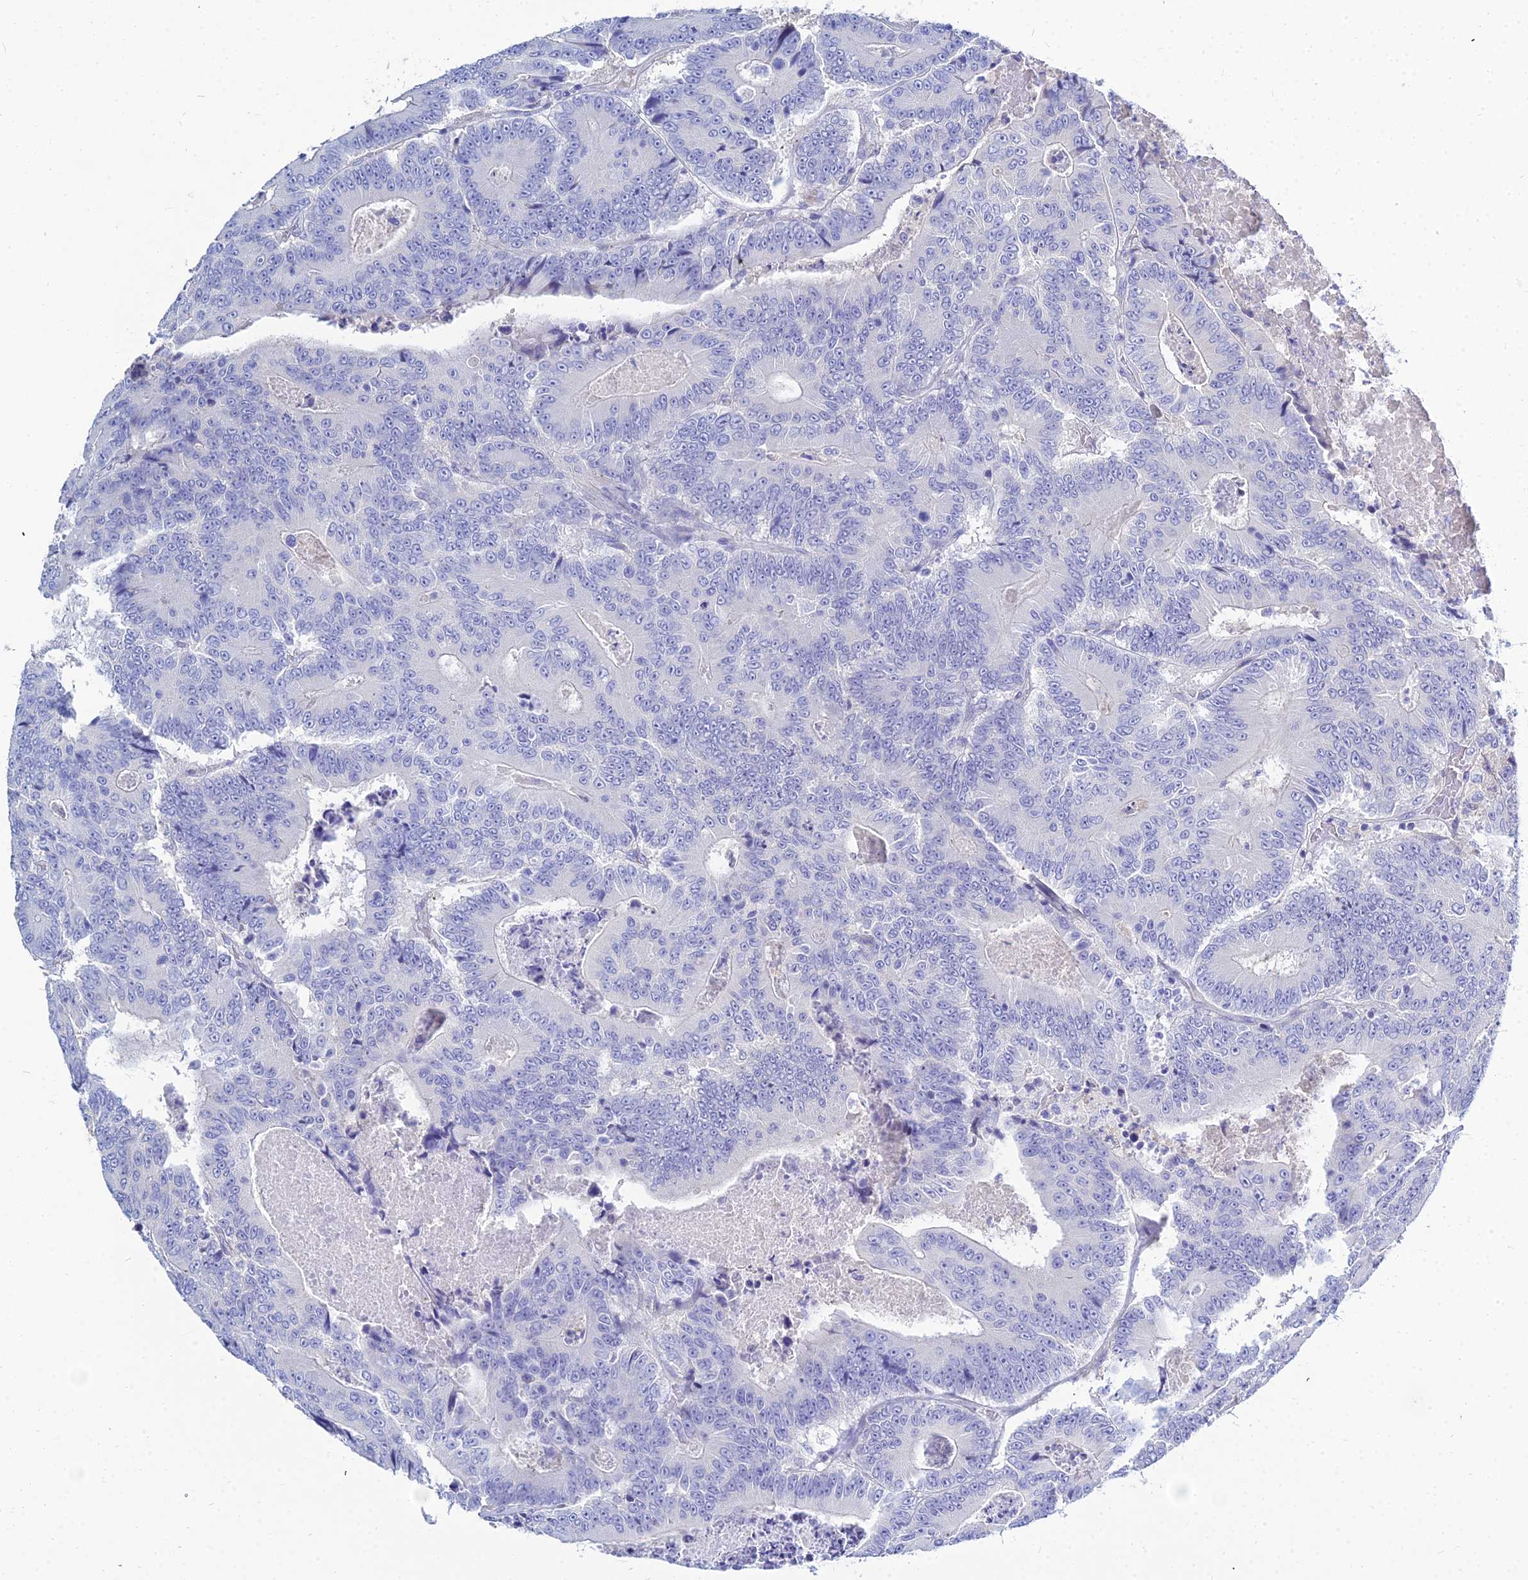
{"staining": {"intensity": "negative", "quantity": "none", "location": "none"}, "tissue": "colorectal cancer", "cell_type": "Tumor cells", "image_type": "cancer", "snomed": [{"axis": "morphology", "description": "Adenocarcinoma, NOS"}, {"axis": "topography", "description": "Colon"}], "caption": "Histopathology image shows no significant protein staining in tumor cells of colorectal cancer.", "gene": "ZNF552", "patient": {"sex": "male", "age": 83}}